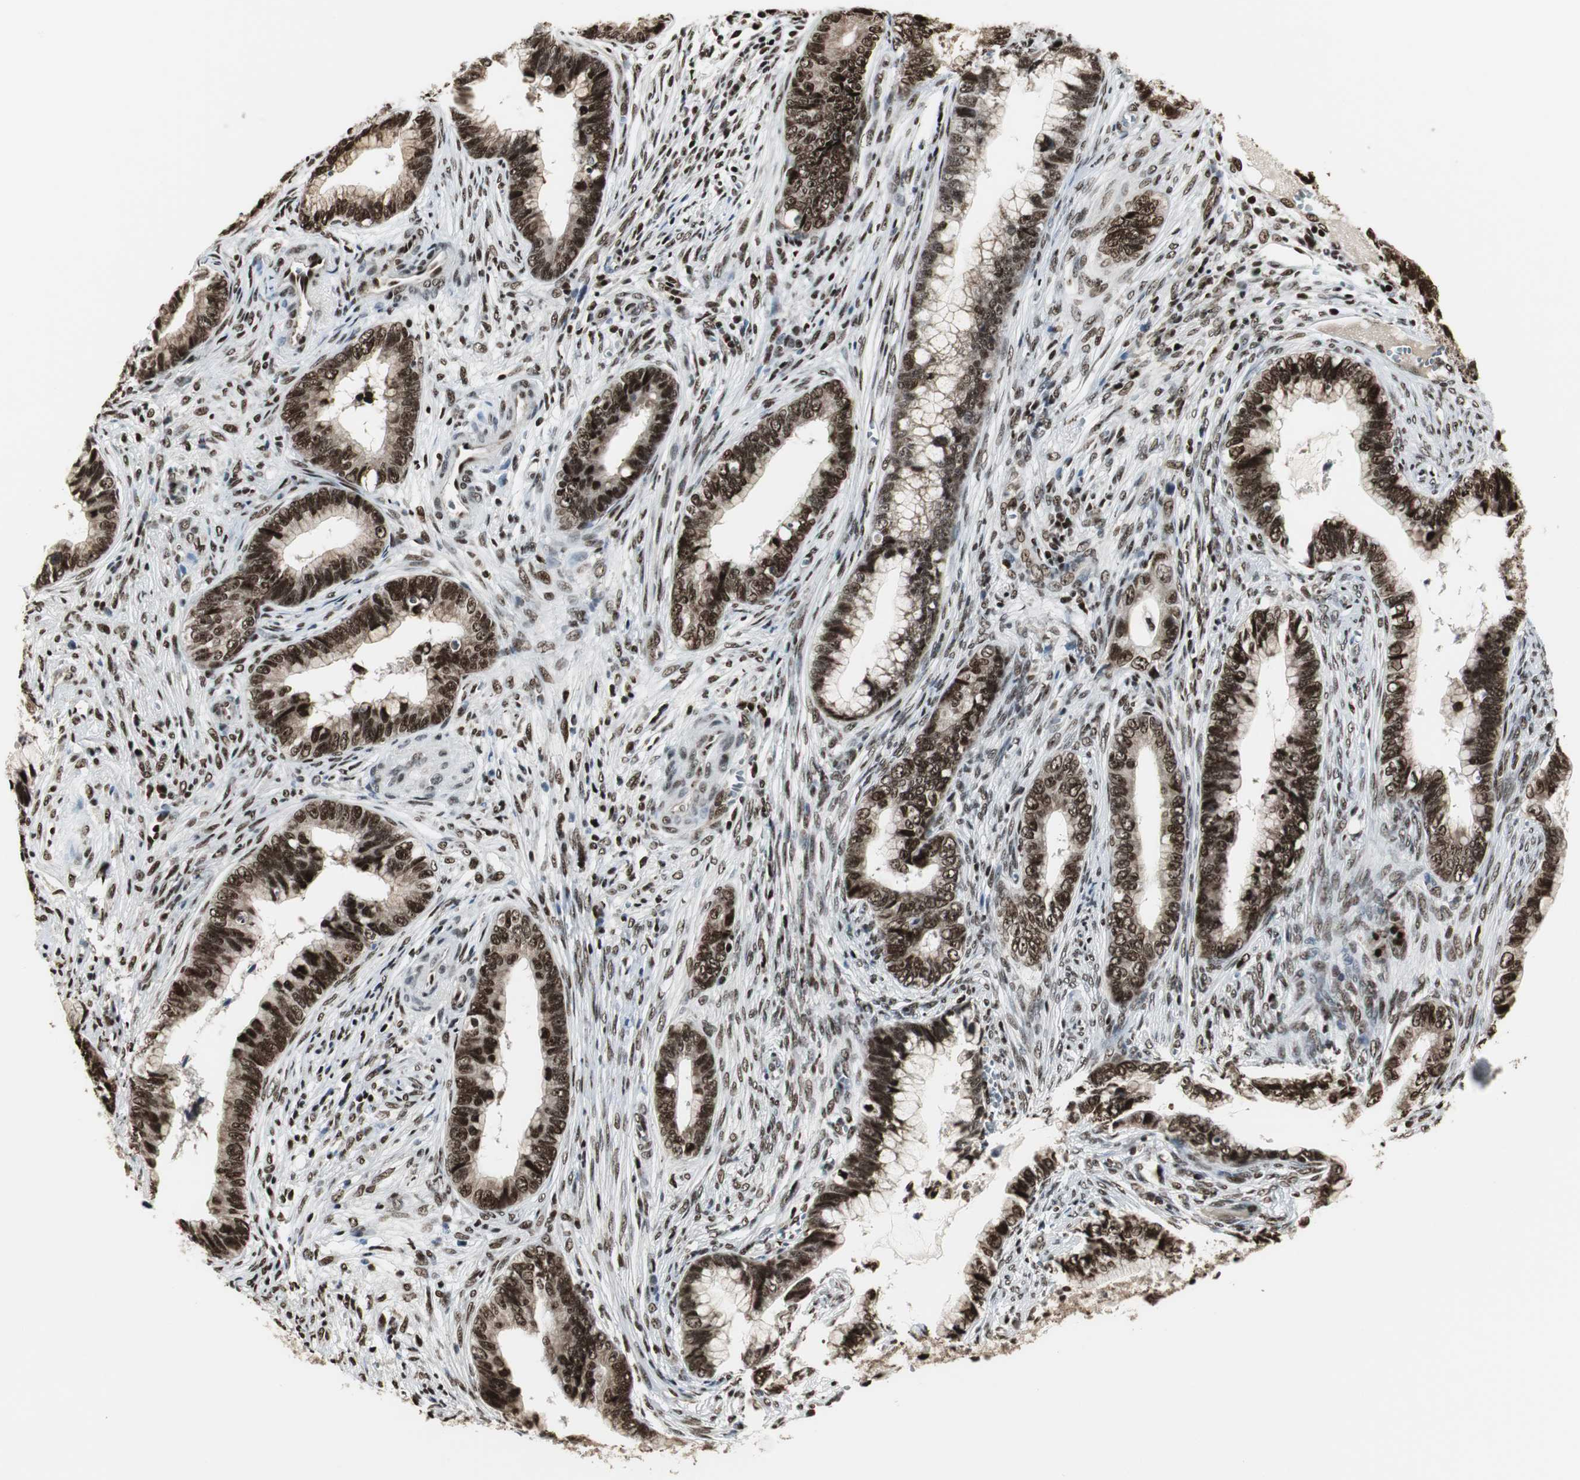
{"staining": {"intensity": "strong", "quantity": ">75%", "location": "cytoplasmic/membranous,nuclear"}, "tissue": "cervical cancer", "cell_type": "Tumor cells", "image_type": "cancer", "snomed": [{"axis": "morphology", "description": "Adenocarcinoma, NOS"}, {"axis": "topography", "description": "Cervix"}], "caption": "High-magnification brightfield microscopy of cervical cancer (adenocarcinoma) stained with DAB (brown) and counterstained with hematoxylin (blue). tumor cells exhibit strong cytoplasmic/membranous and nuclear expression is present in approximately>75% of cells.", "gene": "PARN", "patient": {"sex": "female", "age": 44}}